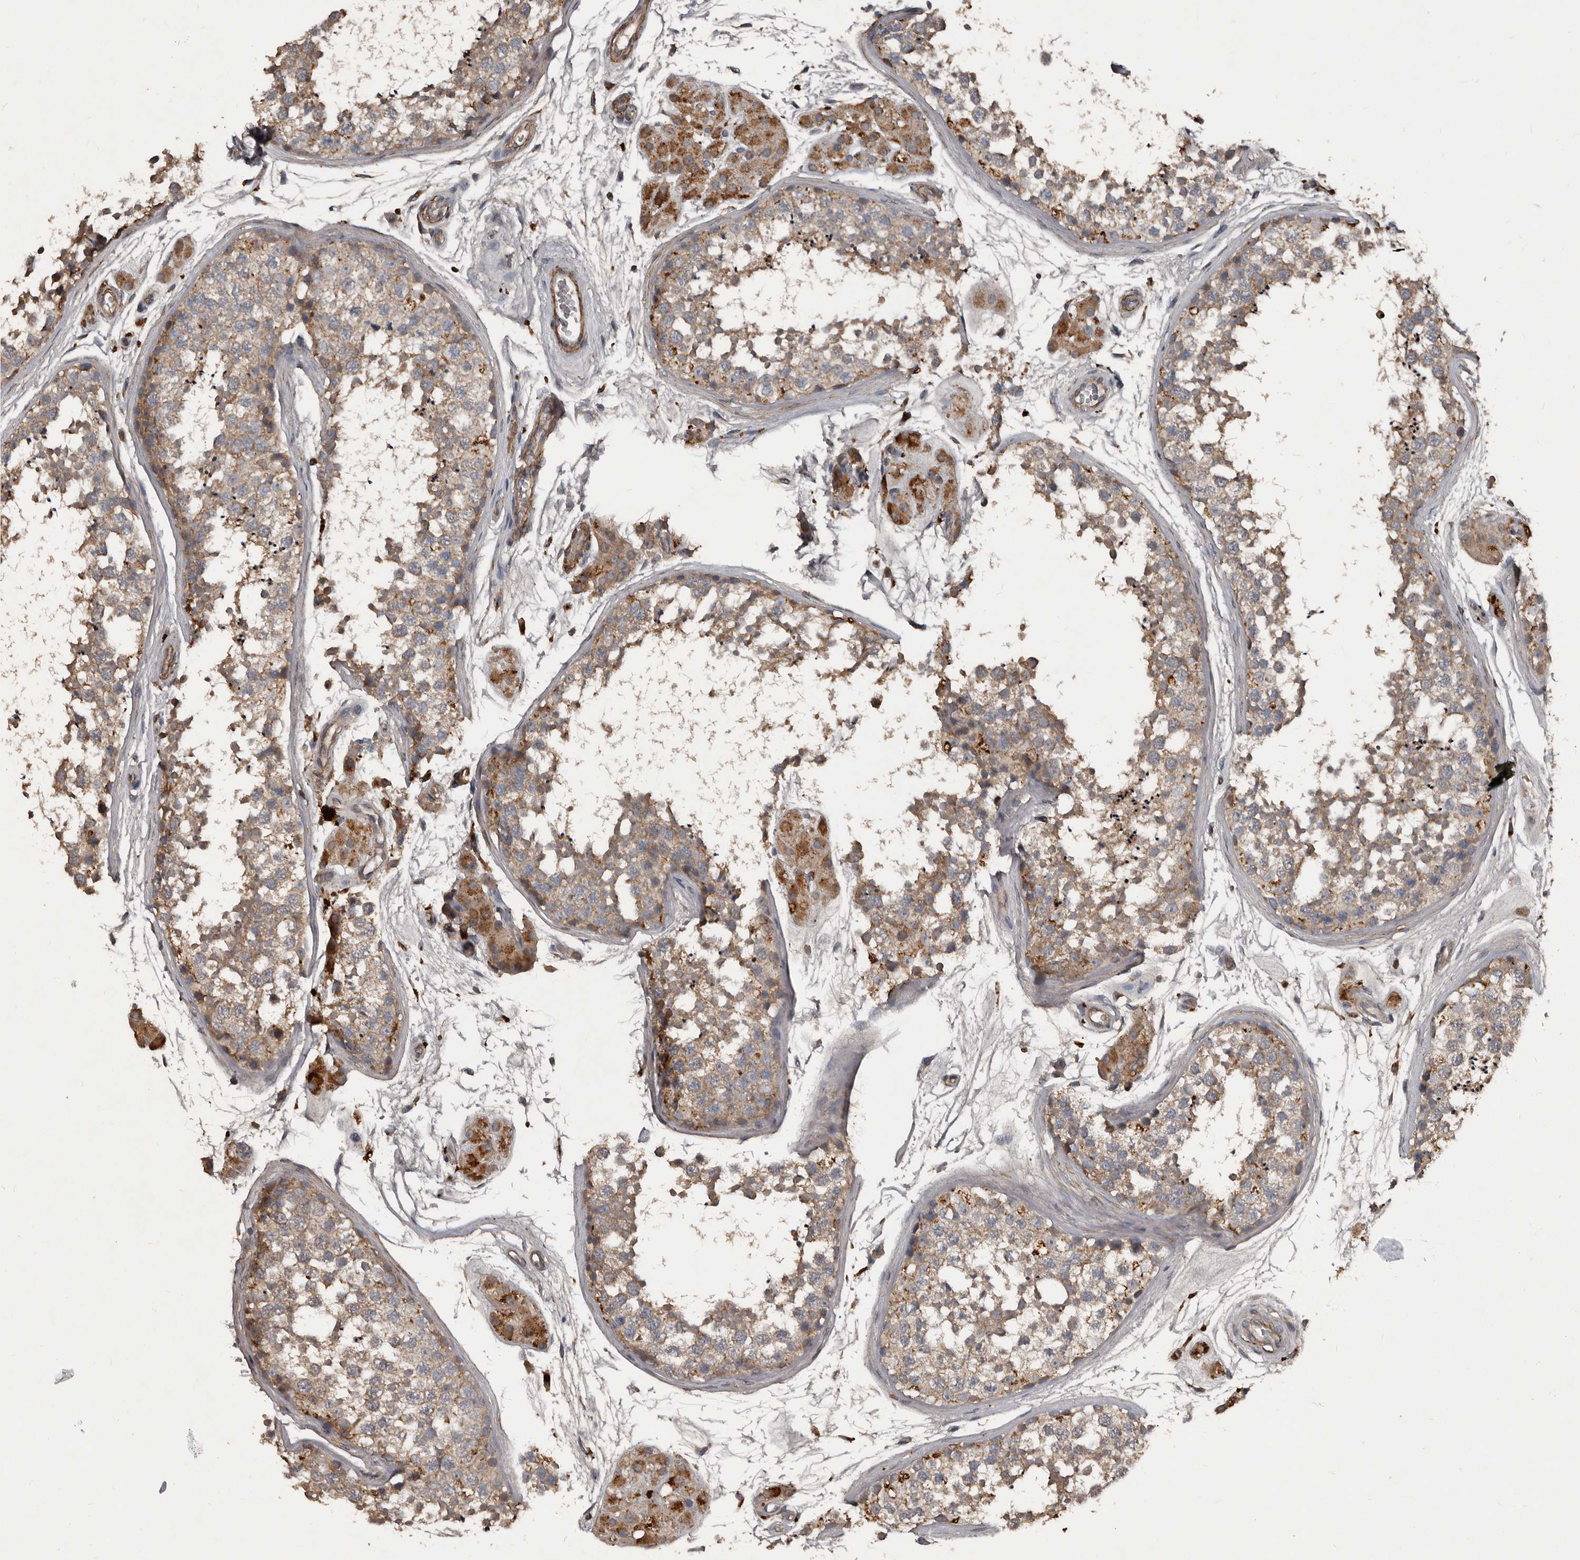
{"staining": {"intensity": "weak", "quantity": ">75%", "location": "cytoplasmic/membranous"}, "tissue": "testis", "cell_type": "Cells in seminiferous ducts", "image_type": "normal", "snomed": [{"axis": "morphology", "description": "Normal tissue, NOS"}, {"axis": "topography", "description": "Testis"}], "caption": "Brown immunohistochemical staining in unremarkable testis demonstrates weak cytoplasmic/membranous positivity in about >75% of cells in seminiferous ducts.", "gene": "GREB1", "patient": {"sex": "male", "age": 56}}